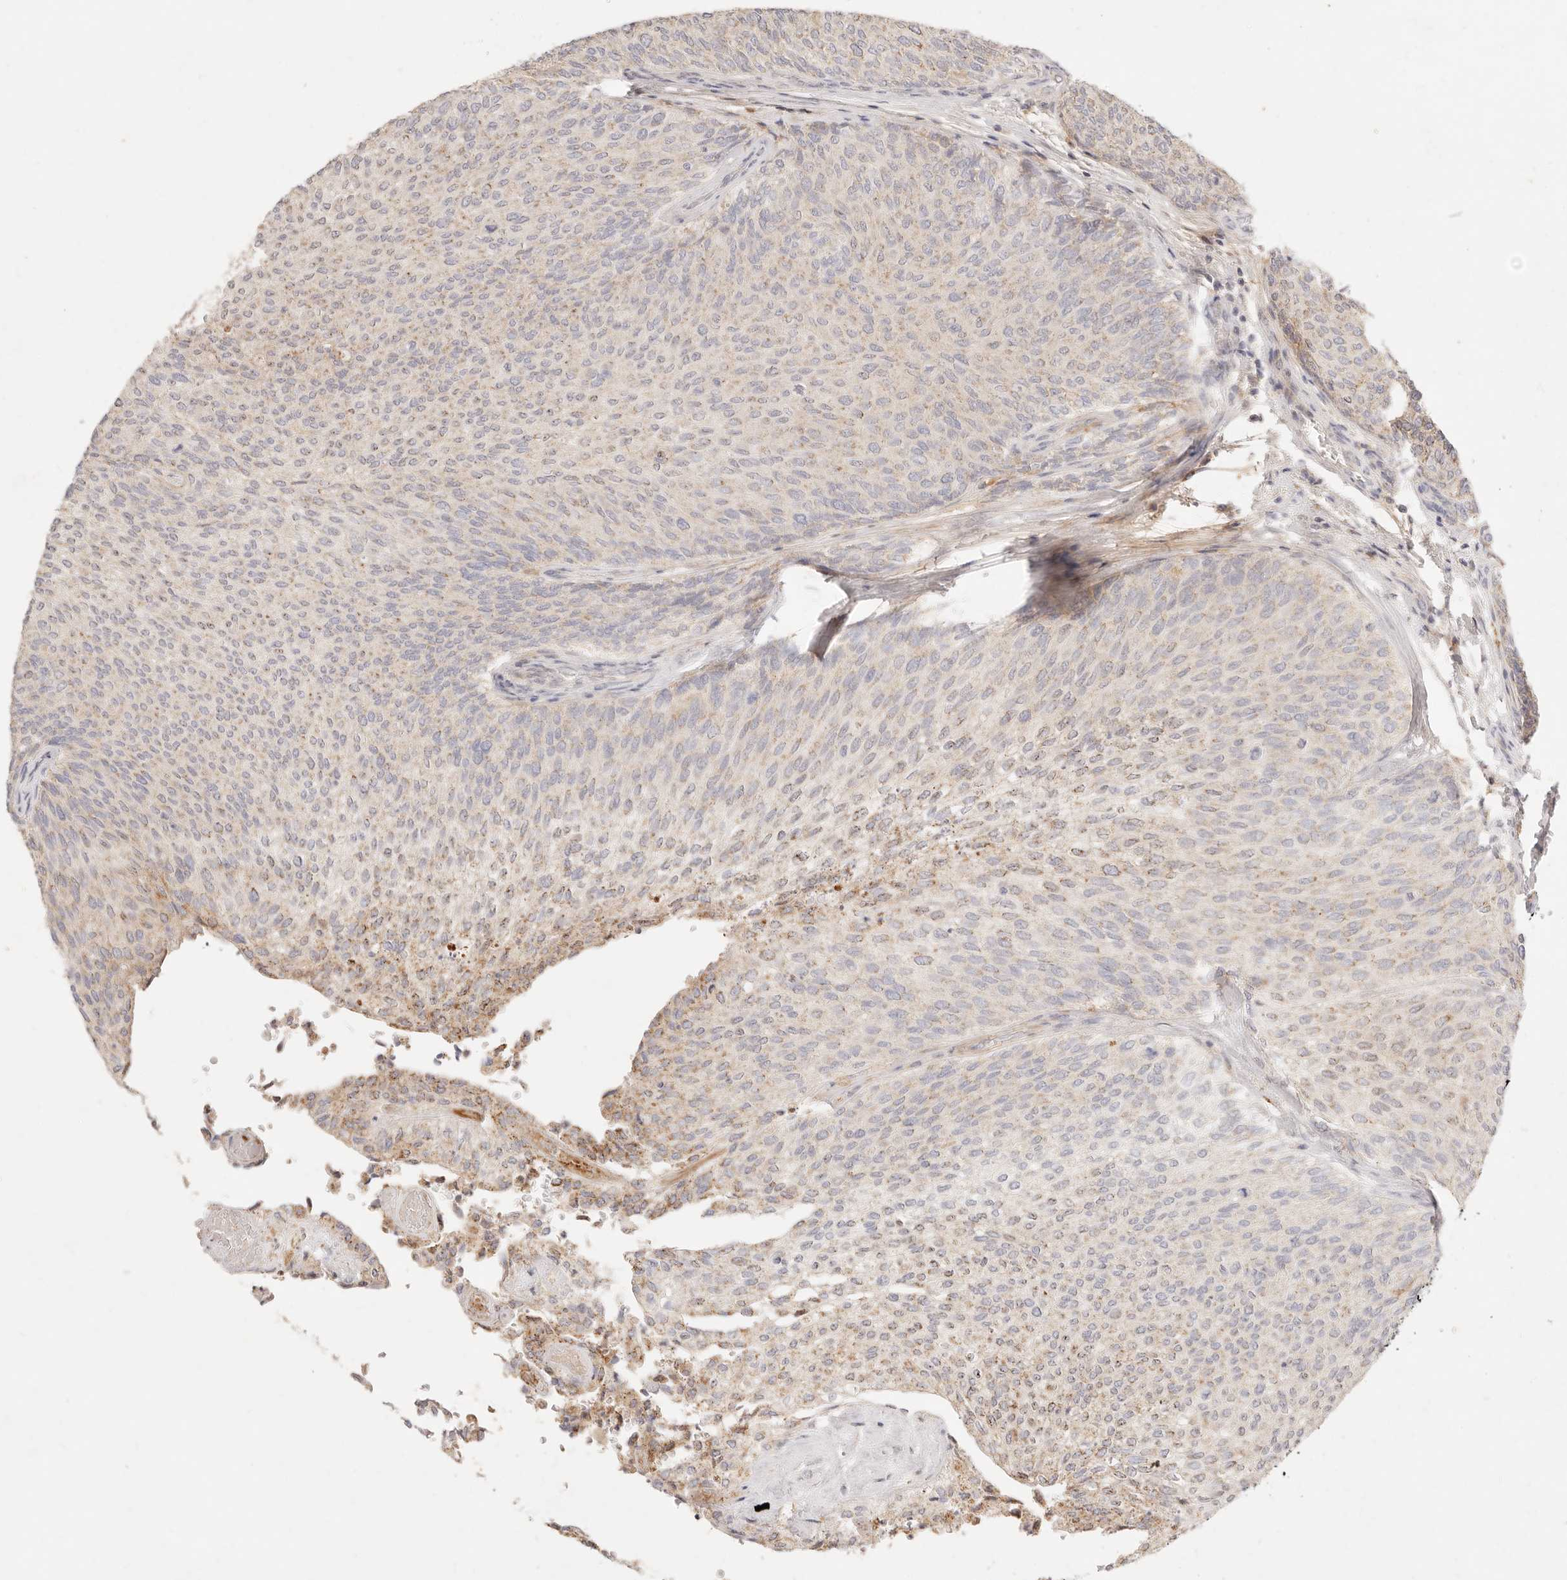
{"staining": {"intensity": "weak", "quantity": "<25%", "location": "cytoplasmic/membranous"}, "tissue": "urothelial cancer", "cell_type": "Tumor cells", "image_type": "cancer", "snomed": [{"axis": "morphology", "description": "Urothelial carcinoma, Low grade"}, {"axis": "topography", "description": "Urinary bladder"}], "caption": "DAB immunohistochemical staining of human low-grade urothelial carcinoma demonstrates no significant expression in tumor cells.", "gene": "ACOX1", "patient": {"sex": "female", "age": 79}}